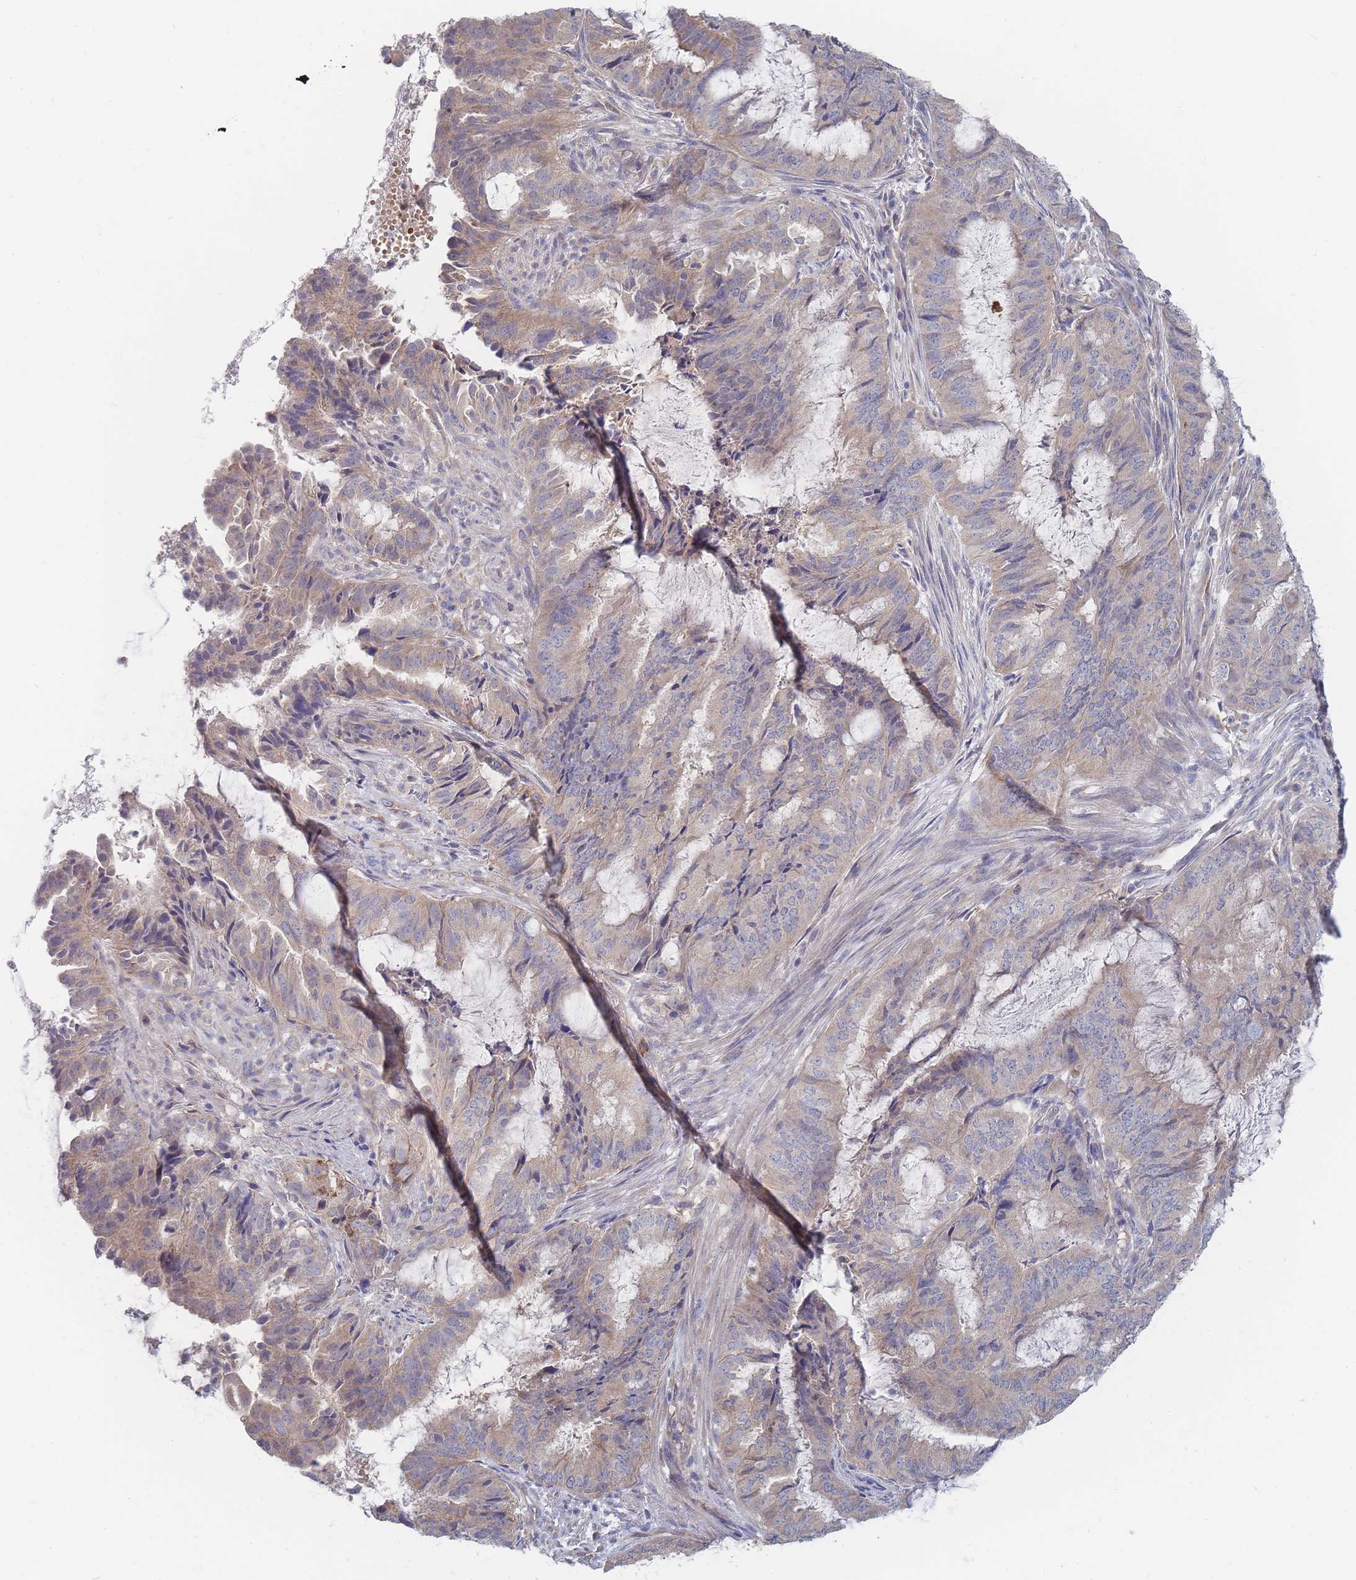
{"staining": {"intensity": "weak", "quantity": "25%-75%", "location": "cytoplasmic/membranous"}, "tissue": "endometrial cancer", "cell_type": "Tumor cells", "image_type": "cancer", "snomed": [{"axis": "morphology", "description": "Adenocarcinoma, NOS"}, {"axis": "topography", "description": "Endometrium"}], "caption": "Protein analysis of adenocarcinoma (endometrial) tissue reveals weak cytoplasmic/membranous positivity in approximately 25%-75% of tumor cells.", "gene": "NUB1", "patient": {"sex": "female", "age": 51}}